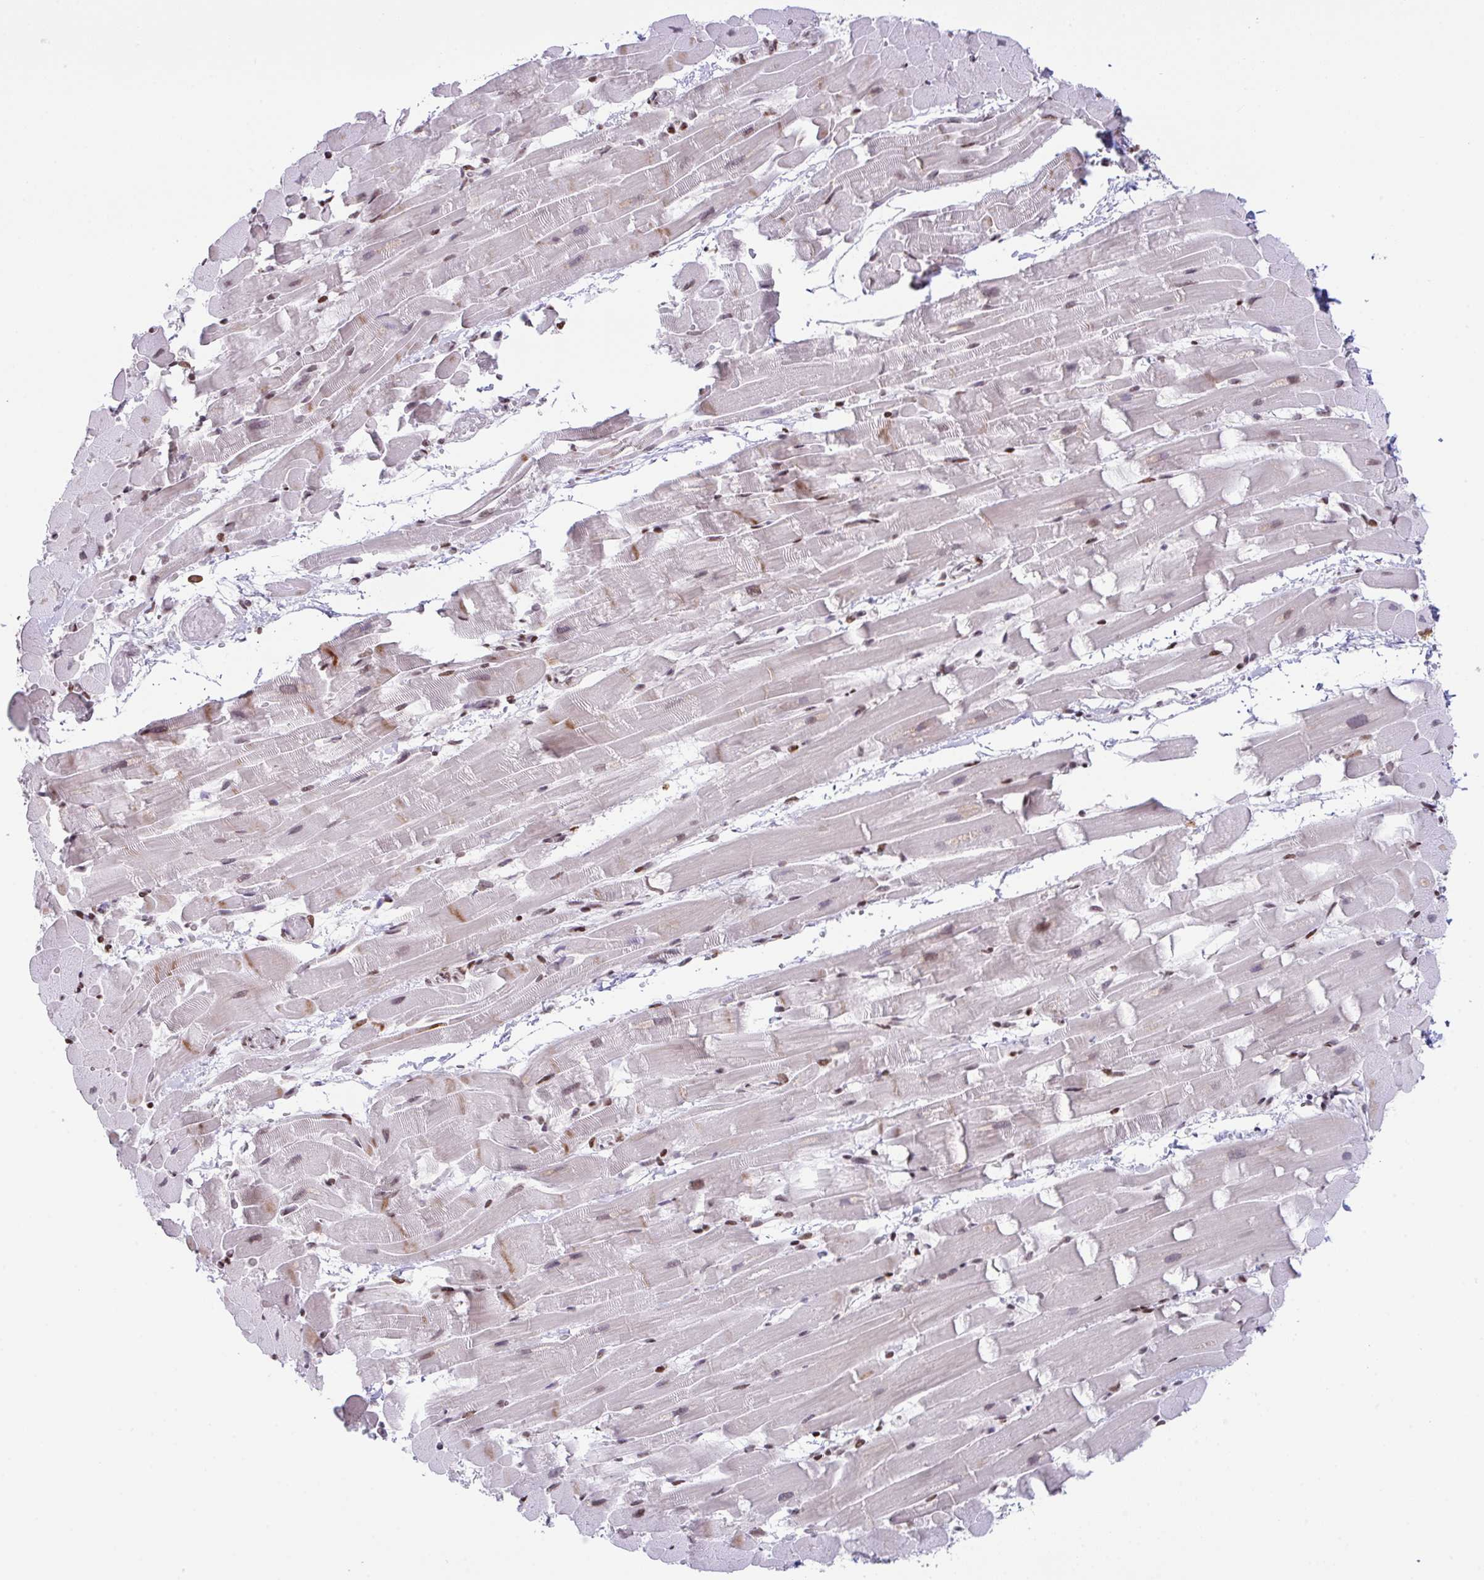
{"staining": {"intensity": "strong", "quantity": "25%-75%", "location": "nuclear"}, "tissue": "heart muscle", "cell_type": "Cardiomyocytes", "image_type": "normal", "snomed": [{"axis": "morphology", "description": "Normal tissue, NOS"}, {"axis": "topography", "description": "Heart"}], "caption": "Heart muscle stained for a protein shows strong nuclear positivity in cardiomyocytes. (IHC, brightfield microscopy, high magnification).", "gene": "CLP1", "patient": {"sex": "male", "age": 37}}